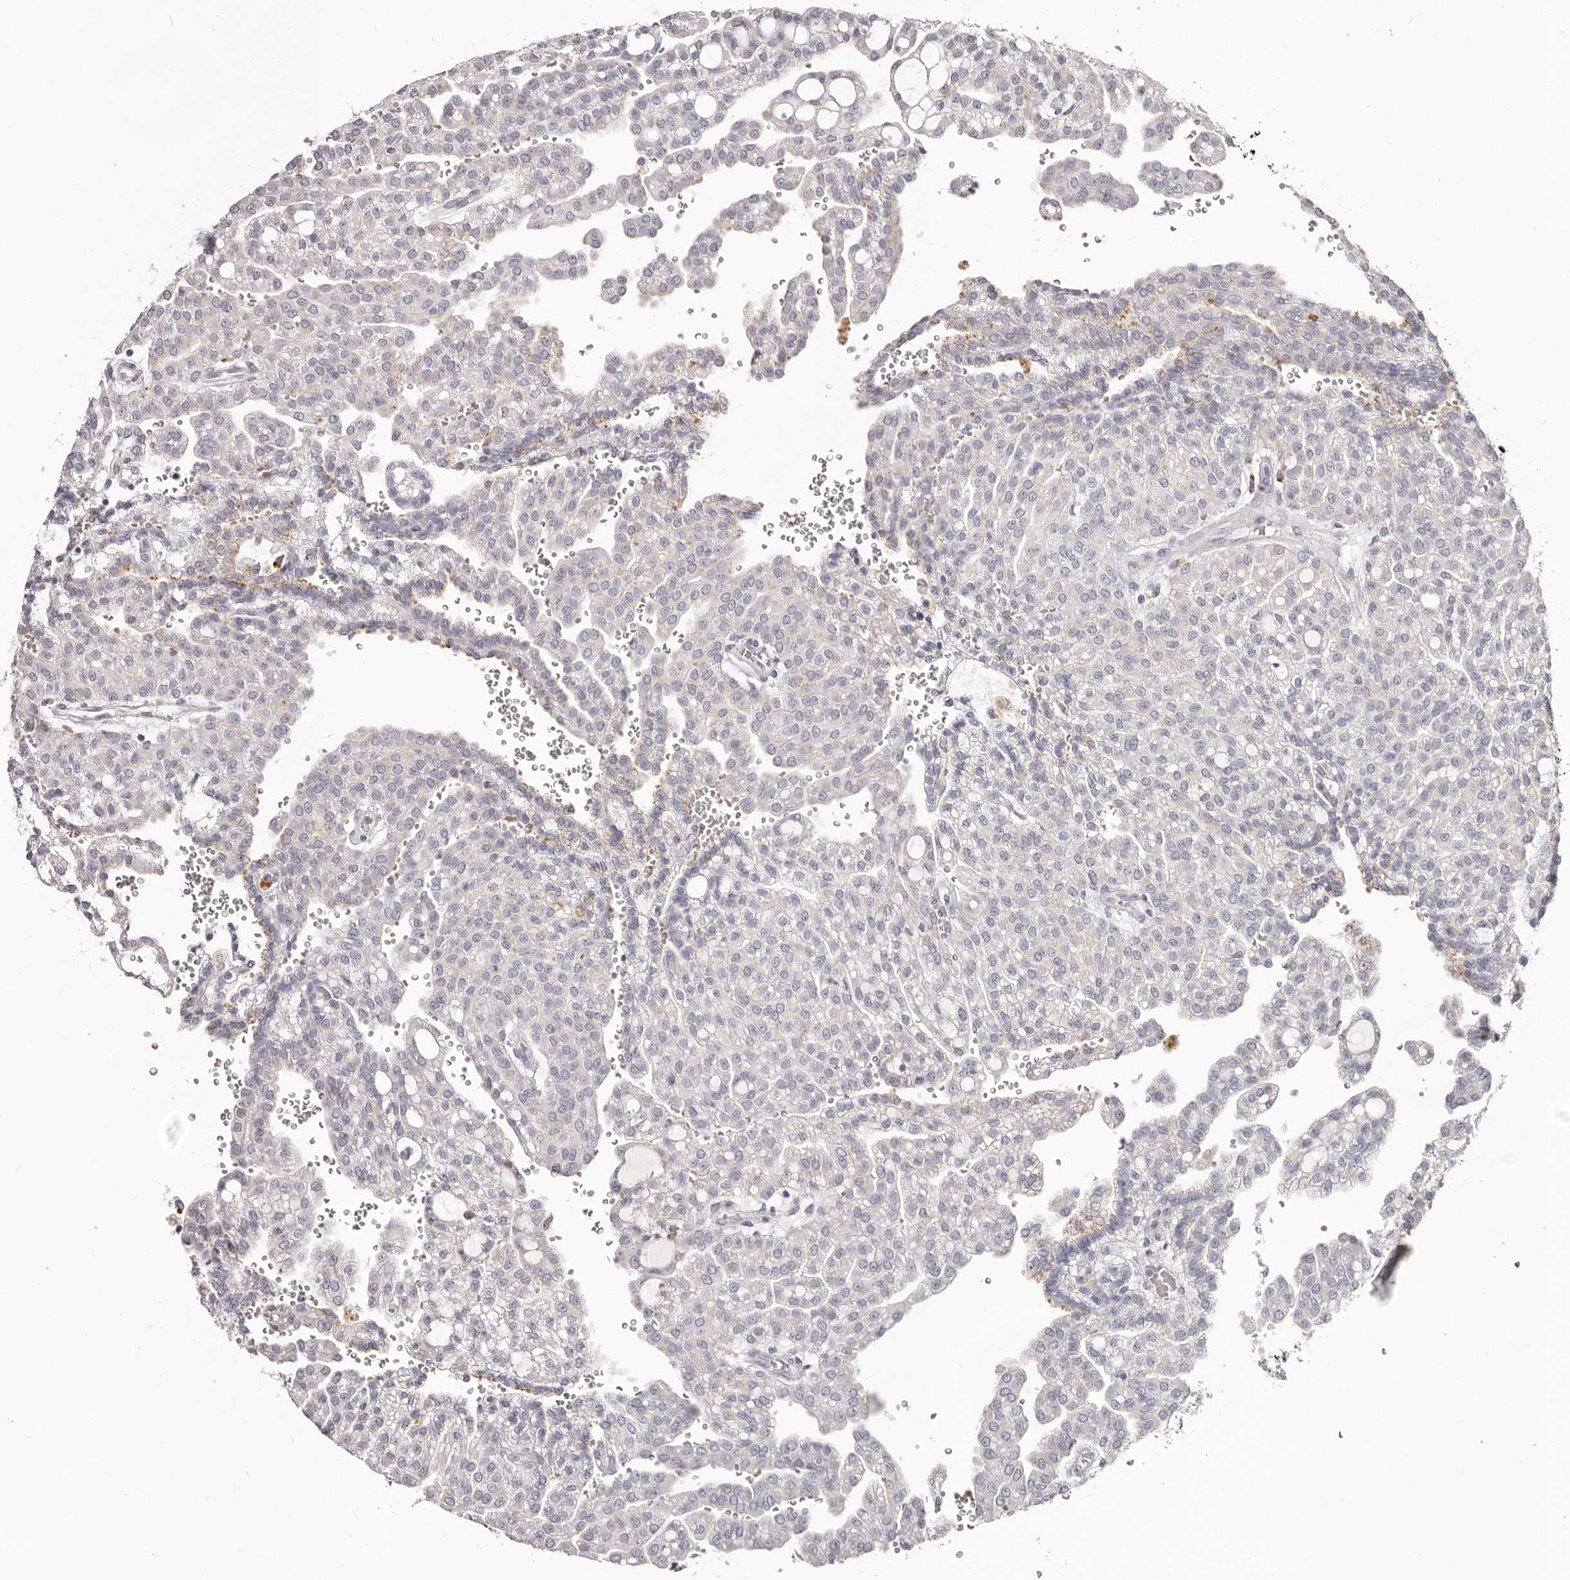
{"staining": {"intensity": "negative", "quantity": "none", "location": "none"}, "tissue": "renal cancer", "cell_type": "Tumor cells", "image_type": "cancer", "snomed": [{"axis": "morphology", "description": "Adenocarcinoma, NOS"}, {"axis": "topography", "description": "Kidney"}], "caption": "DAB immunohistochemical staining of human adenocarcinoma (renal) exhibits no significant positivity in tumor cells.", "gene": "PCDHB6", "patient": {"sex": "male", "age": 63}}